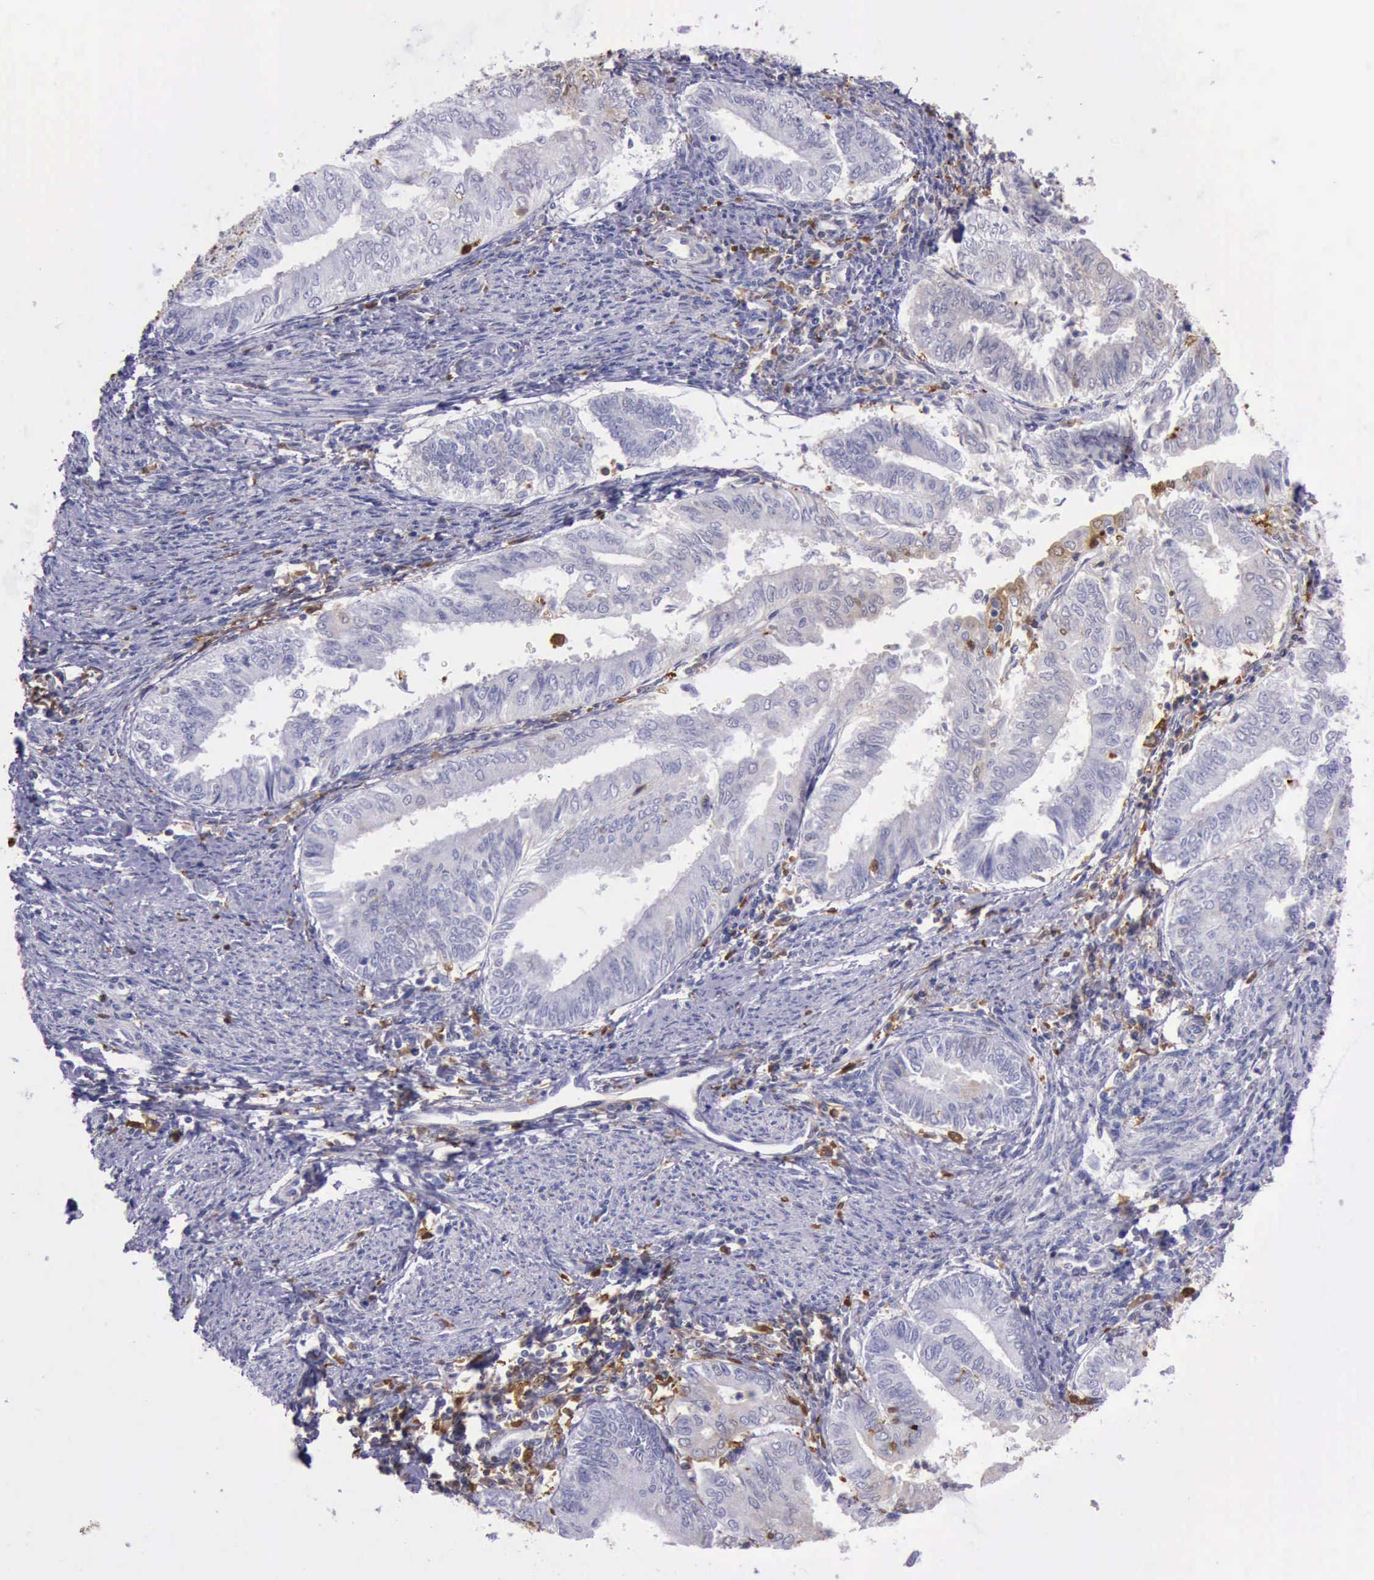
{"staining": {"intensity": "moderate", "quantity": "<25%", "location": "cytoplasmic/membranous,nuclear"}, "tissue": "endometrial cancer", "cell_type": "Tumor cells", "image_type": "cancer", "snomed": [{"axis": "morphology", "description": "Adenocarcinoma, NOS"}, {"axis": "topography", "description": "Endometrium"}], "caption": "An immunohistochemistry (IHC) photomicrograph of tumor tissue is shown. Protein staining in brown labels moderate cytoplasmic/membranous and nuclear positivity in endometrial adenocarcinoma within tumor cells.", "gene": "TYMP", "patient": {"sex": "female", "age": 66}}